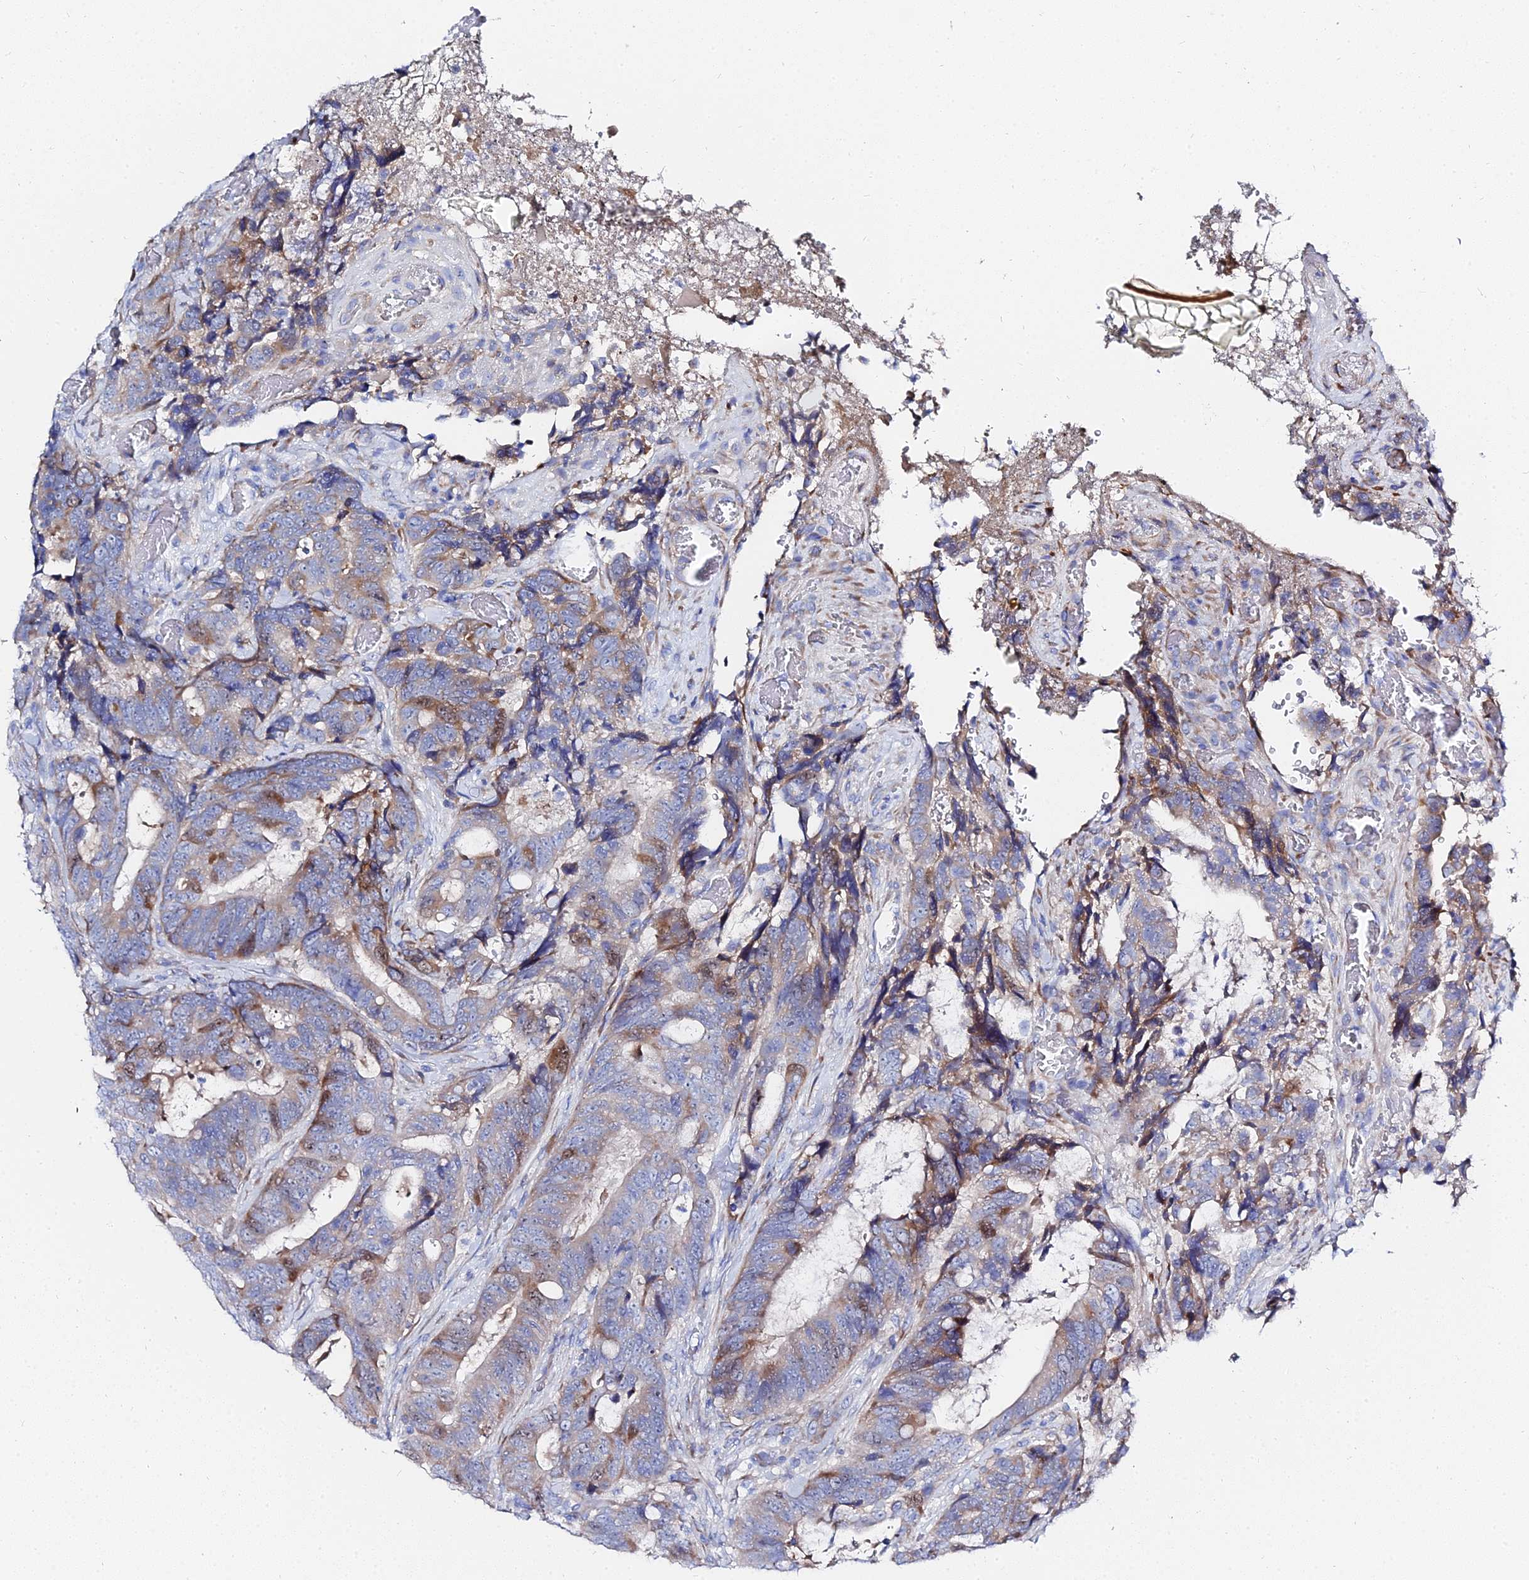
{"staining": {"intensity": "moderate", "quantity": "<25%", "location": "cytoplasmic/membranous"}, "tissue": "colorectal cancer", "cell_type": "Tumor cells", "image_type": "cancer", "snomed": [{"axis": "morphology", "description": "Adenocarcinoma, NOS"}, {"axis": "topography", "description": "Colon"}], "caption": "A micrograph of human colorectal cancer (adenocarcinoma) stained for a protein displays moderate cytoplasmic/membranous brown staining in tumor cells. (Brightfield microscopy of DAB IHC at high magnification).", "gene": "PTTG1", "patient": {"sex": "female", "age": 82}}